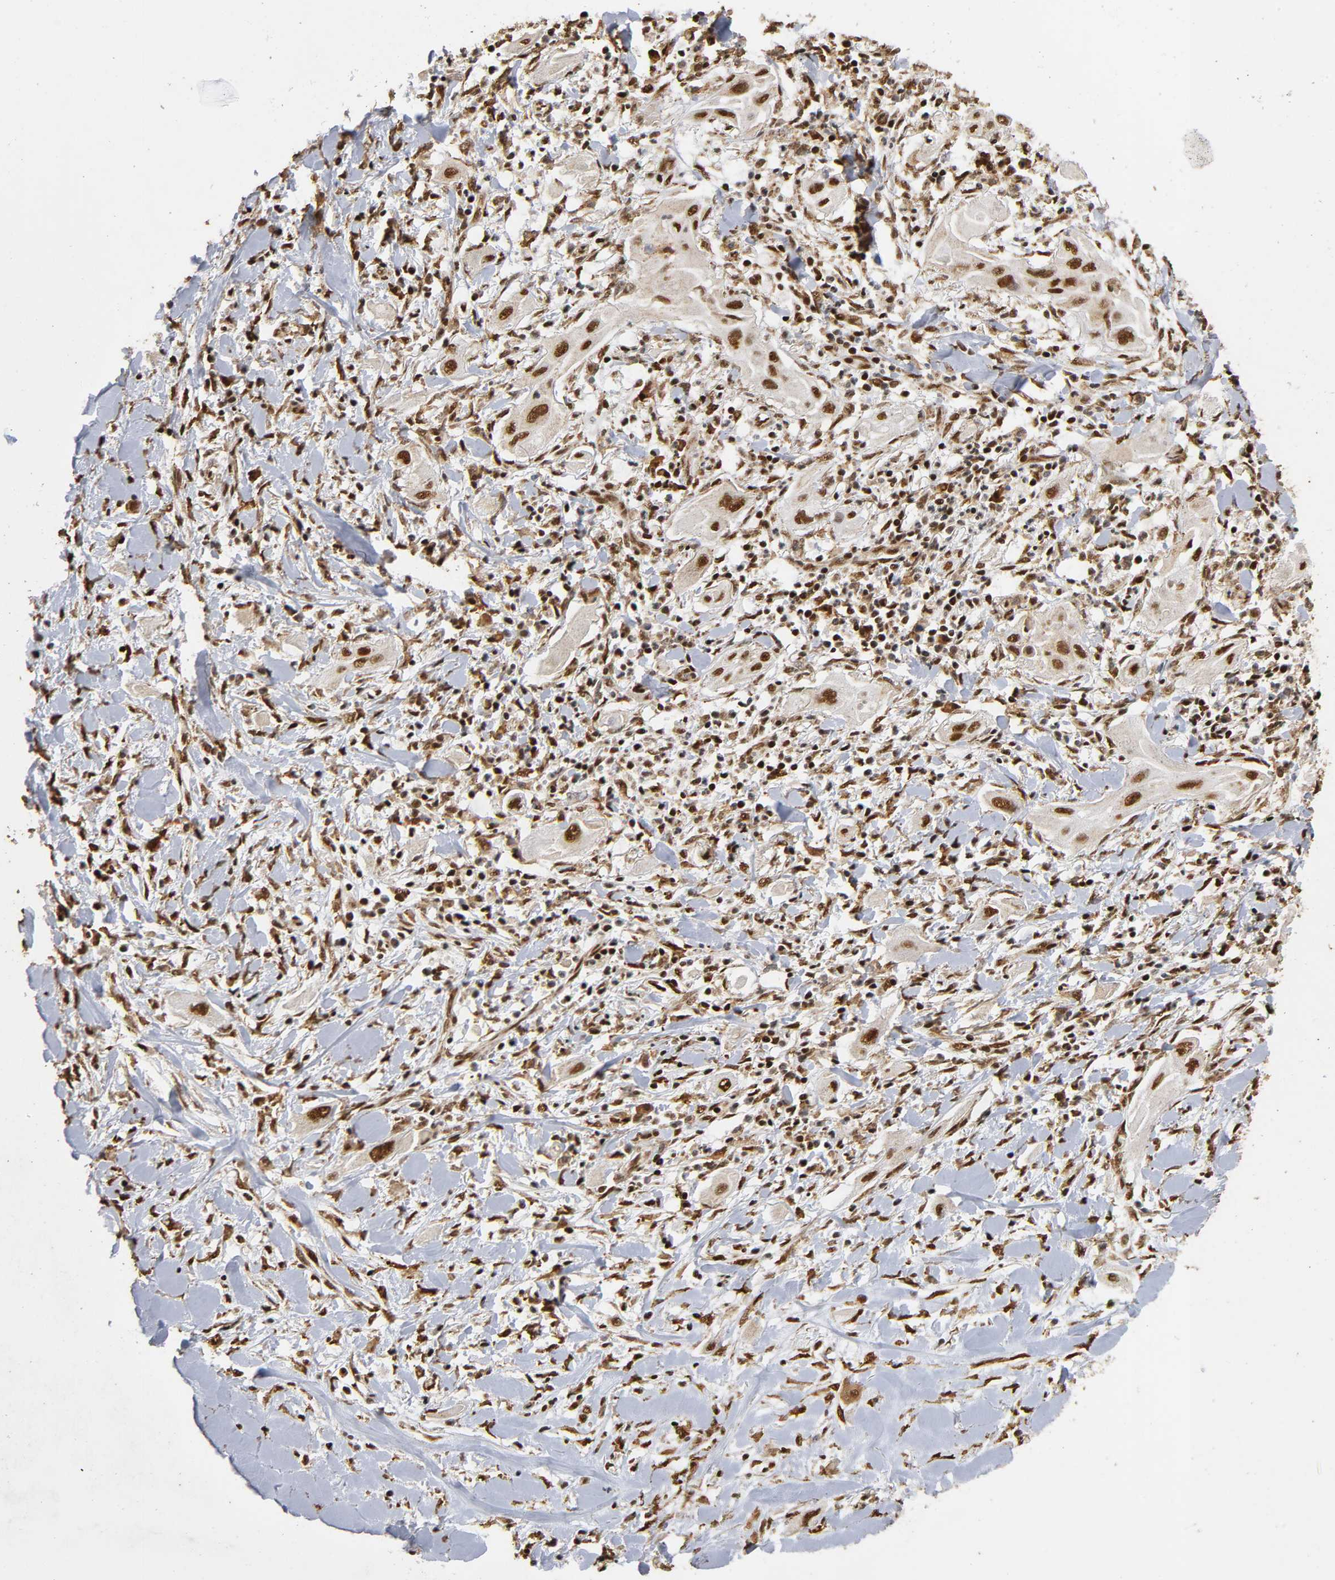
{"staining": {"intensity": "strong", "quantity": ">75%", "location": "nuclear"}, "tissue": "lung cancer", "cell_type": "Tumor cells", "image_type": "cancer", "snomed": [{"axis": "morphology", "description": "Squamous cell carcinoma, NOS"}, {"axis": "topography", "description": "Lung"}], "caption": "Strong nuclear staining is identified in about >75% of tumor cells in lung squamous cell carcinoma.", "gene": "RNF122", "patient": {"sex": "female", "age": 47}}